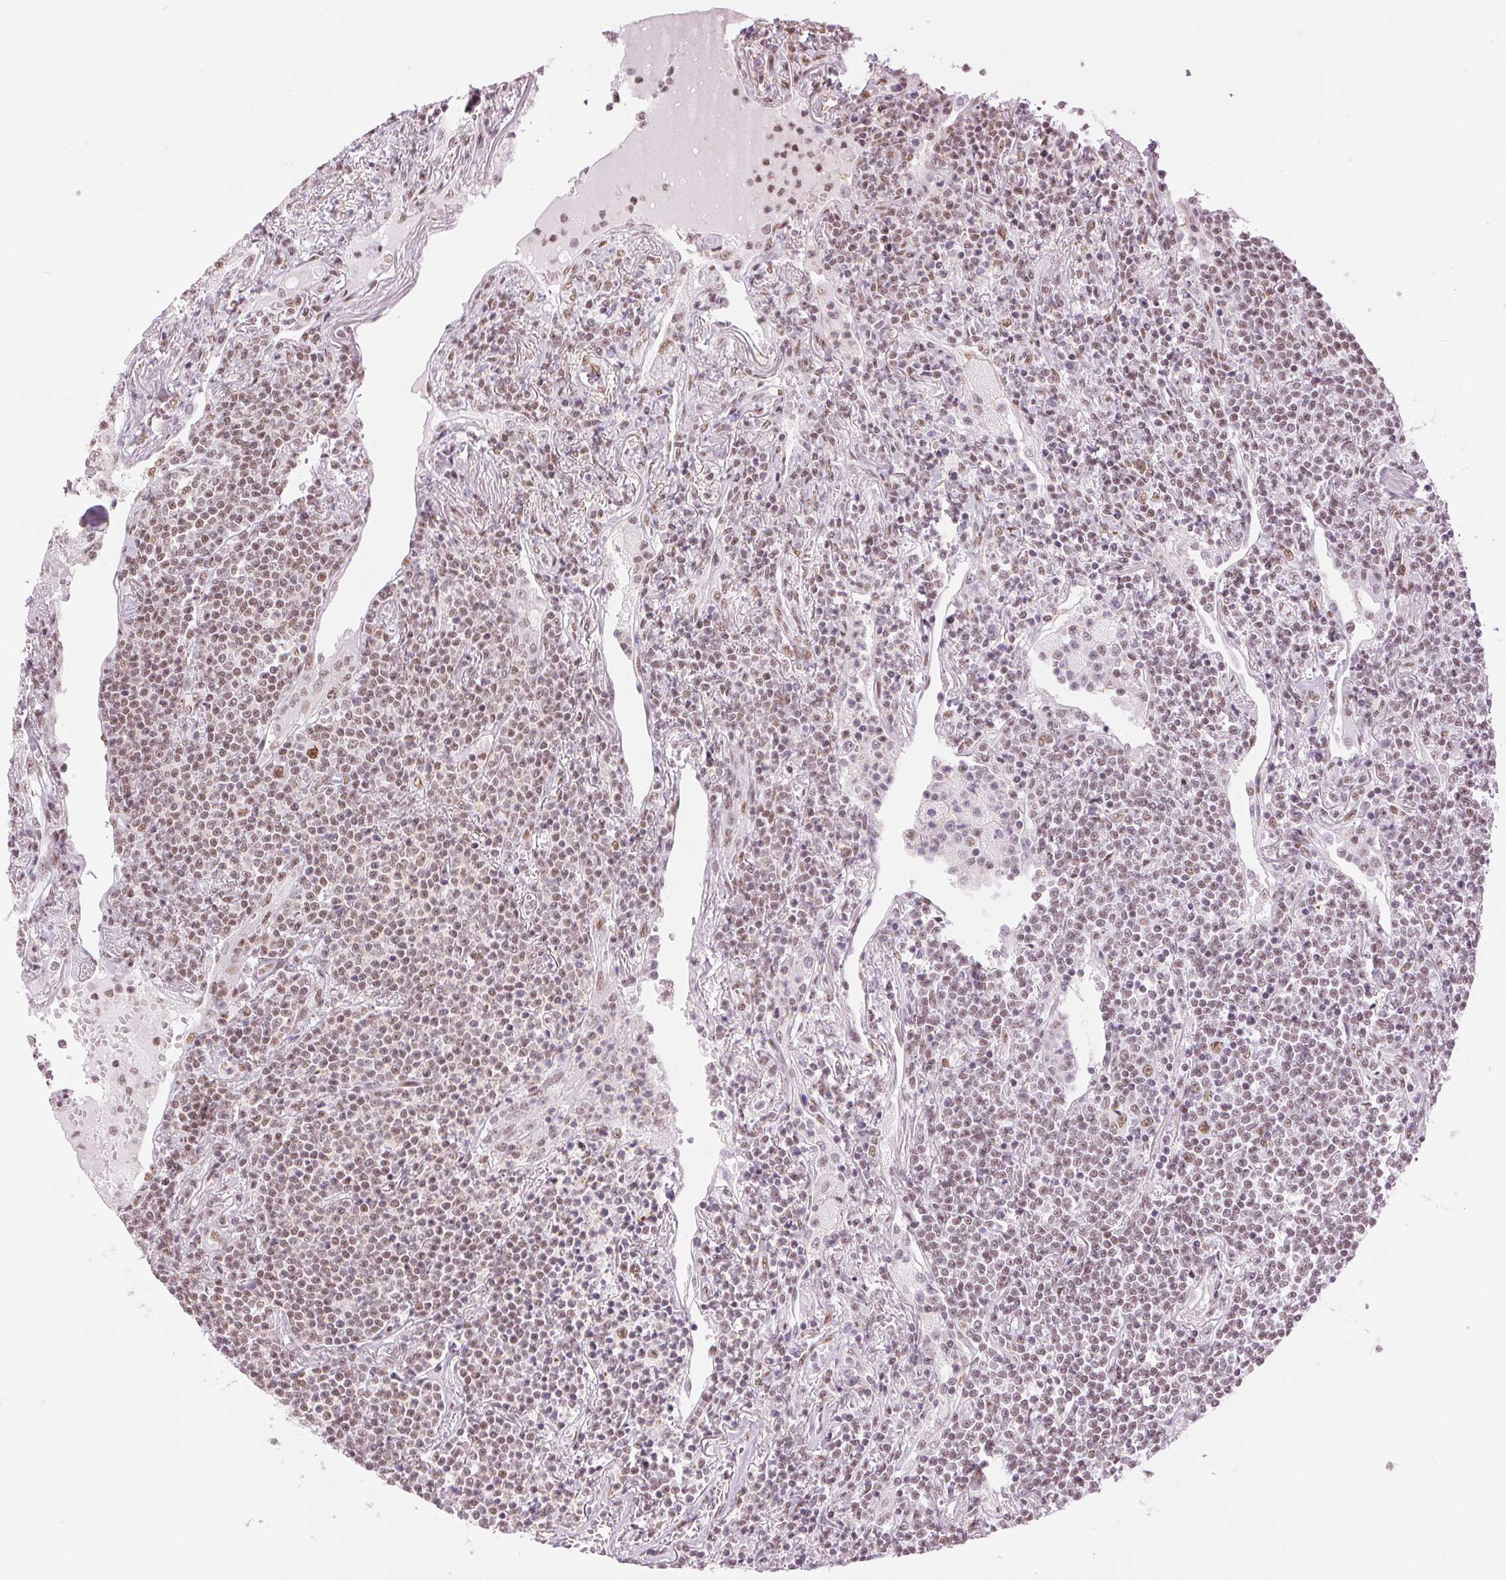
{"staining": {"intensity": "weak", "quantity": "25%-75%", "location": "nuclear"}, "tissue": "lymphoma", "cell_type": "Tumor cells", "image_type": "cancer", "snomed": [{"axis": "morphology", "description": "Malignant lymphoma, non-Hodgkin's type, Low grade"}, {"axis": "topography", "description": "Lung"}], "caption": "Protein staining by IHC displays weak nuclear expression in about 25%-75% of tumor cells in malignant lymphoma, non-Hodgkin's type (low-grade). (IHC, brightfield microscopy, high magnification).", "gene": "ZFR2", "patient": {"sex": "female", "age": 71}}